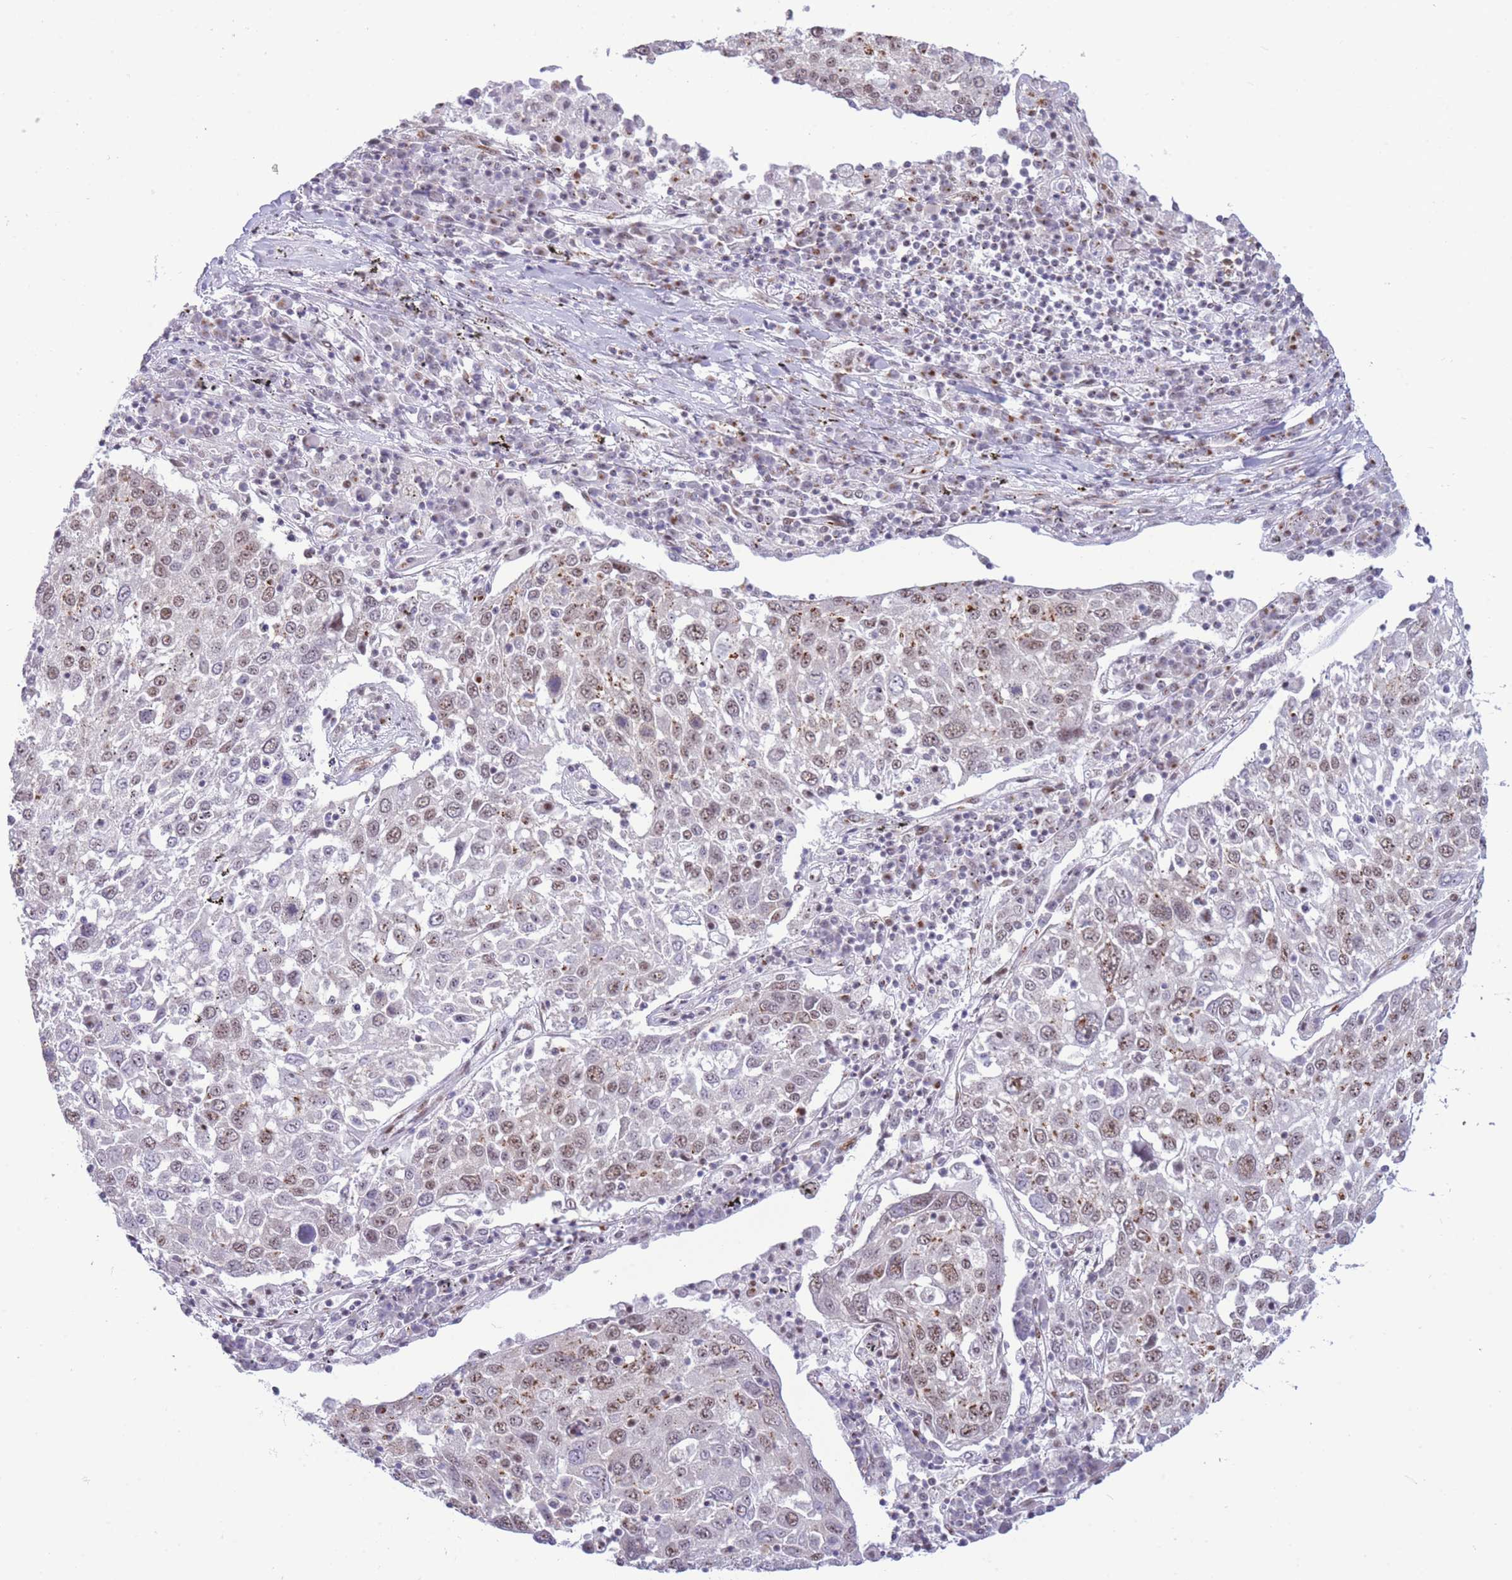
{"staining": {"intensity": "moderate", "quantity": ">75%", "location": "cytoplasmic/membranous,nuclear"}, "tissue": "lung cancer", "cell_type": "Tumor cells", "image_type": "cancer", "snomed": [{"axis": "morphology", "description": "Squamous cell carcinoma, NOS"}, {"axis": "topography", "description": "Lung"}], "caption": "Immunohistochemical staining of lung cancer (squamous cell carcinoma) shows medium levels of moderate cytoplasmic/membranous and nuclear protein positivity in about >75% of tumor cells. Nuclei are stained in blue.", "gene": "INO80C", "patient": {"sex": "male", "age": 65}}